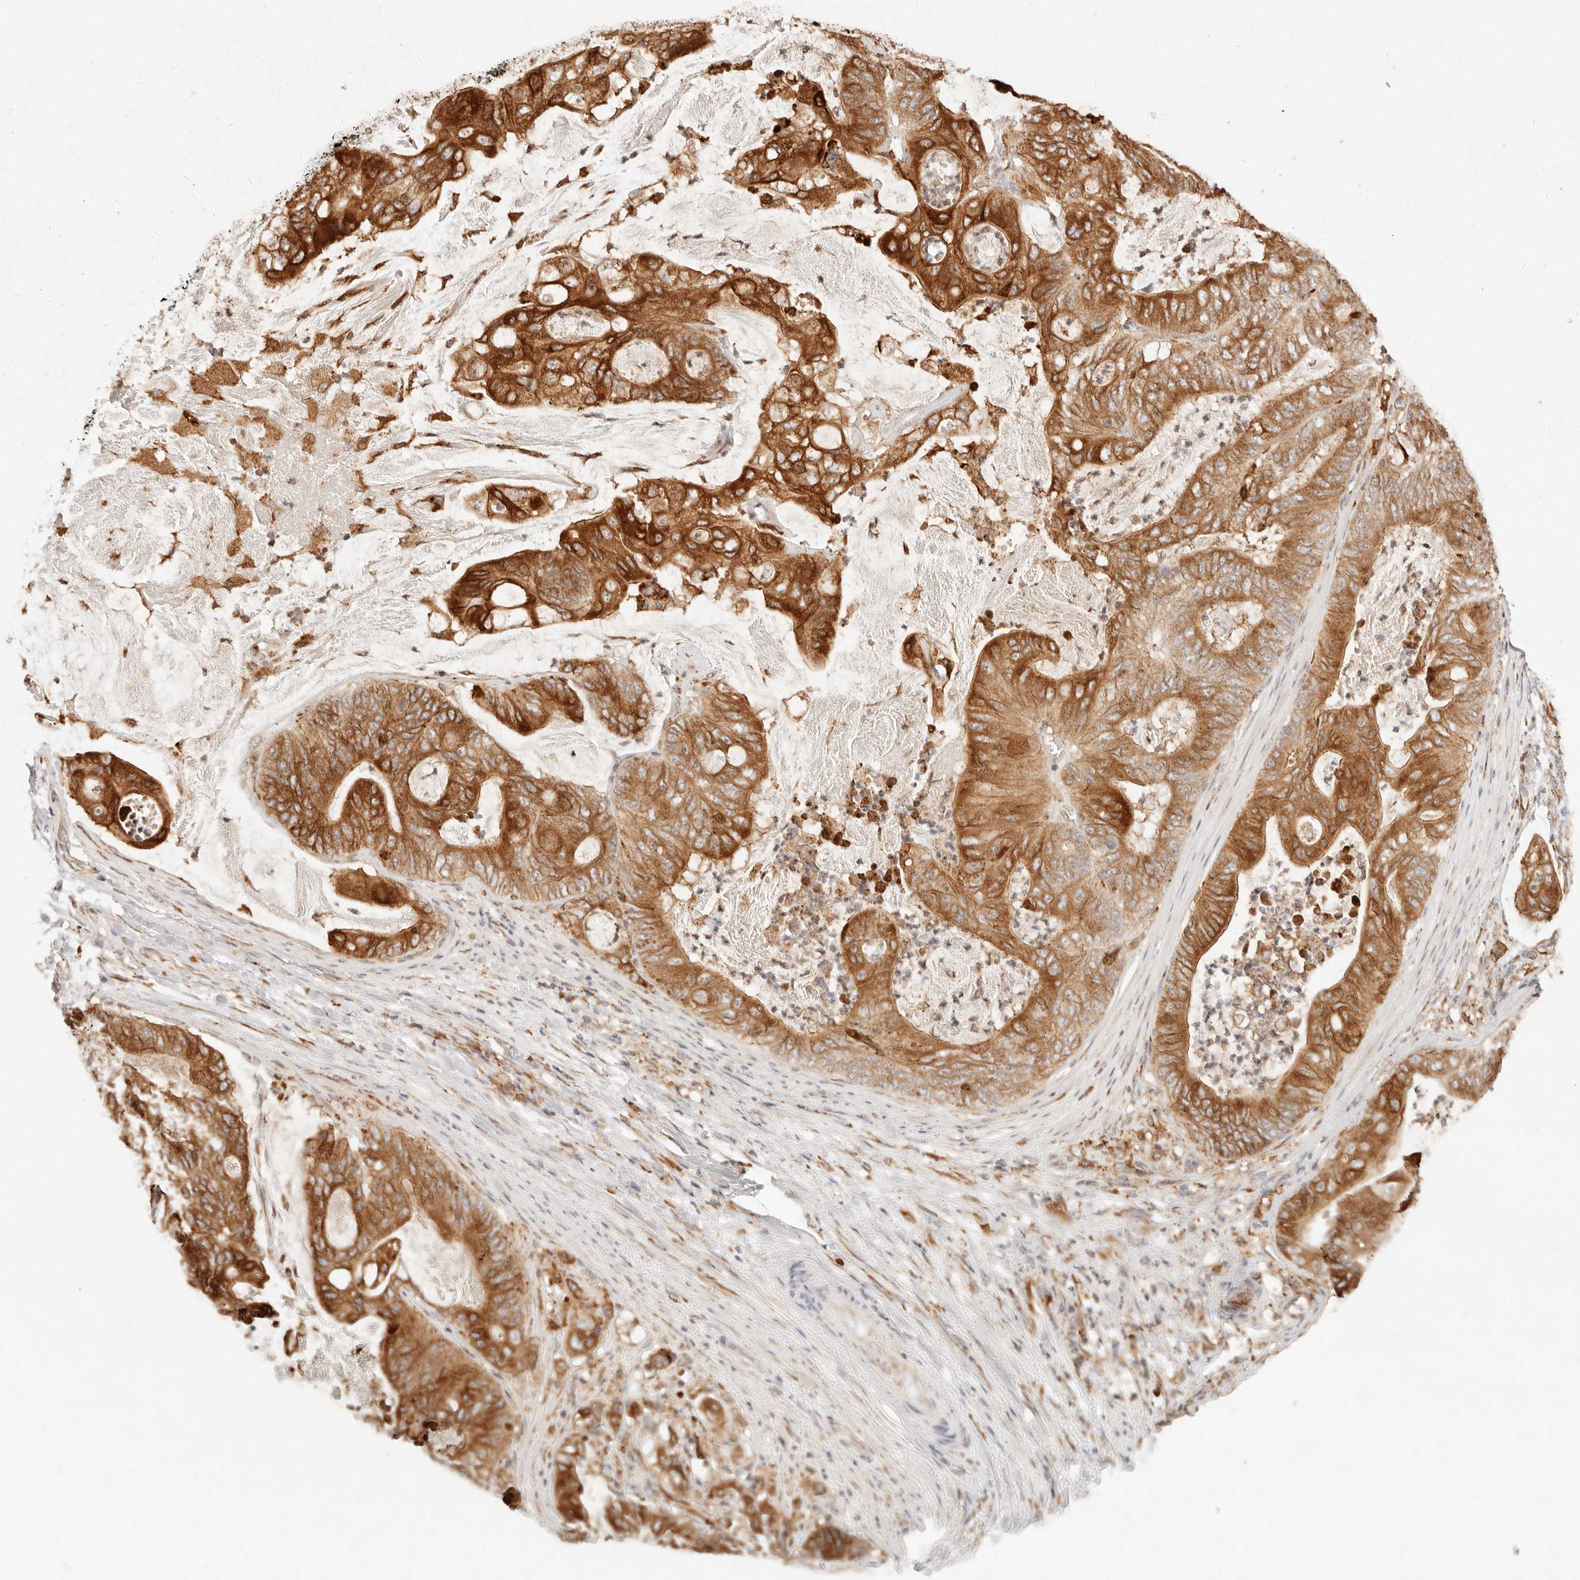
{"staining": {"intensity": "strong", "quantity": ">75%", "location": "cytoplasmic/membranous"}, "tissue": "stomach cancer", "cell_type": "Tumor cells", "image_type": "cancer", "snomed": [{"axis": "morphology", "description": "Adenocarcinoma, NOS"}, {"axis": "topography", "description": "Stomach"}], "caption": "Stomach cancer (adenocarcinoma) stained for a protein (brown) shows strong cytoplasmic/membranous positive positivity in about >75% of tumor cells.", "gene": "C1orf127", "patient": {"sex": "female", "age": 73}}